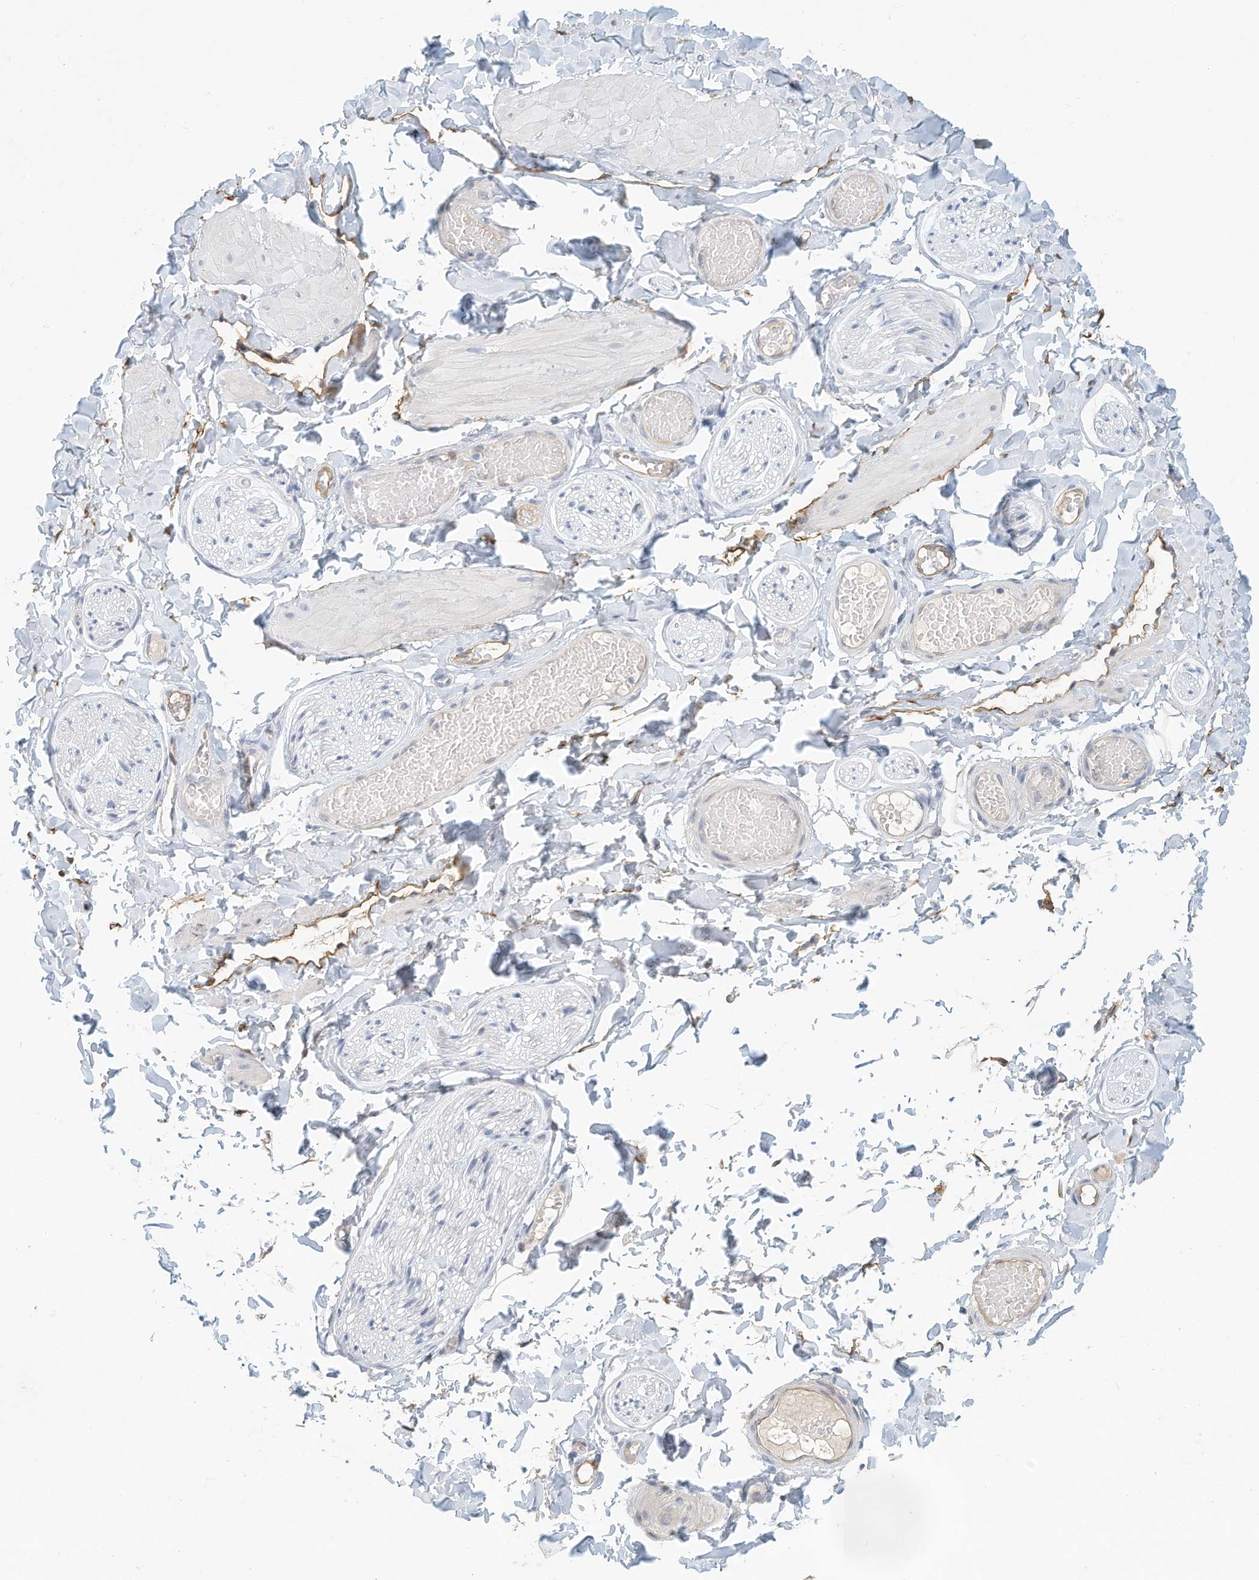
{"staining": {"intensity": "negative", "quantity": "none", "location": "none"}, "tissue": "adipose tissue", "cell_type": "Adipocytes", "image_type": "normal", "snomed": [{"axis": "morphology", "description": "Normal tissue, NOS"}, {"axis": "topography", "description": "Adipose tissue"}, {"axis": "topography", "description": "Vascular tissue"}, {"axis": "topography", "description": "Peripheral nerve tissue"}], "caption": "Adipocytes show no significant protein positivity in unremarkable adipose tissue. The staining is performed using DAB brown chromogen with nuclei counter-stained in using hematoxylin.", "gene": "ARHGAP28", "patient": {"sex": "male", "age": 25}}